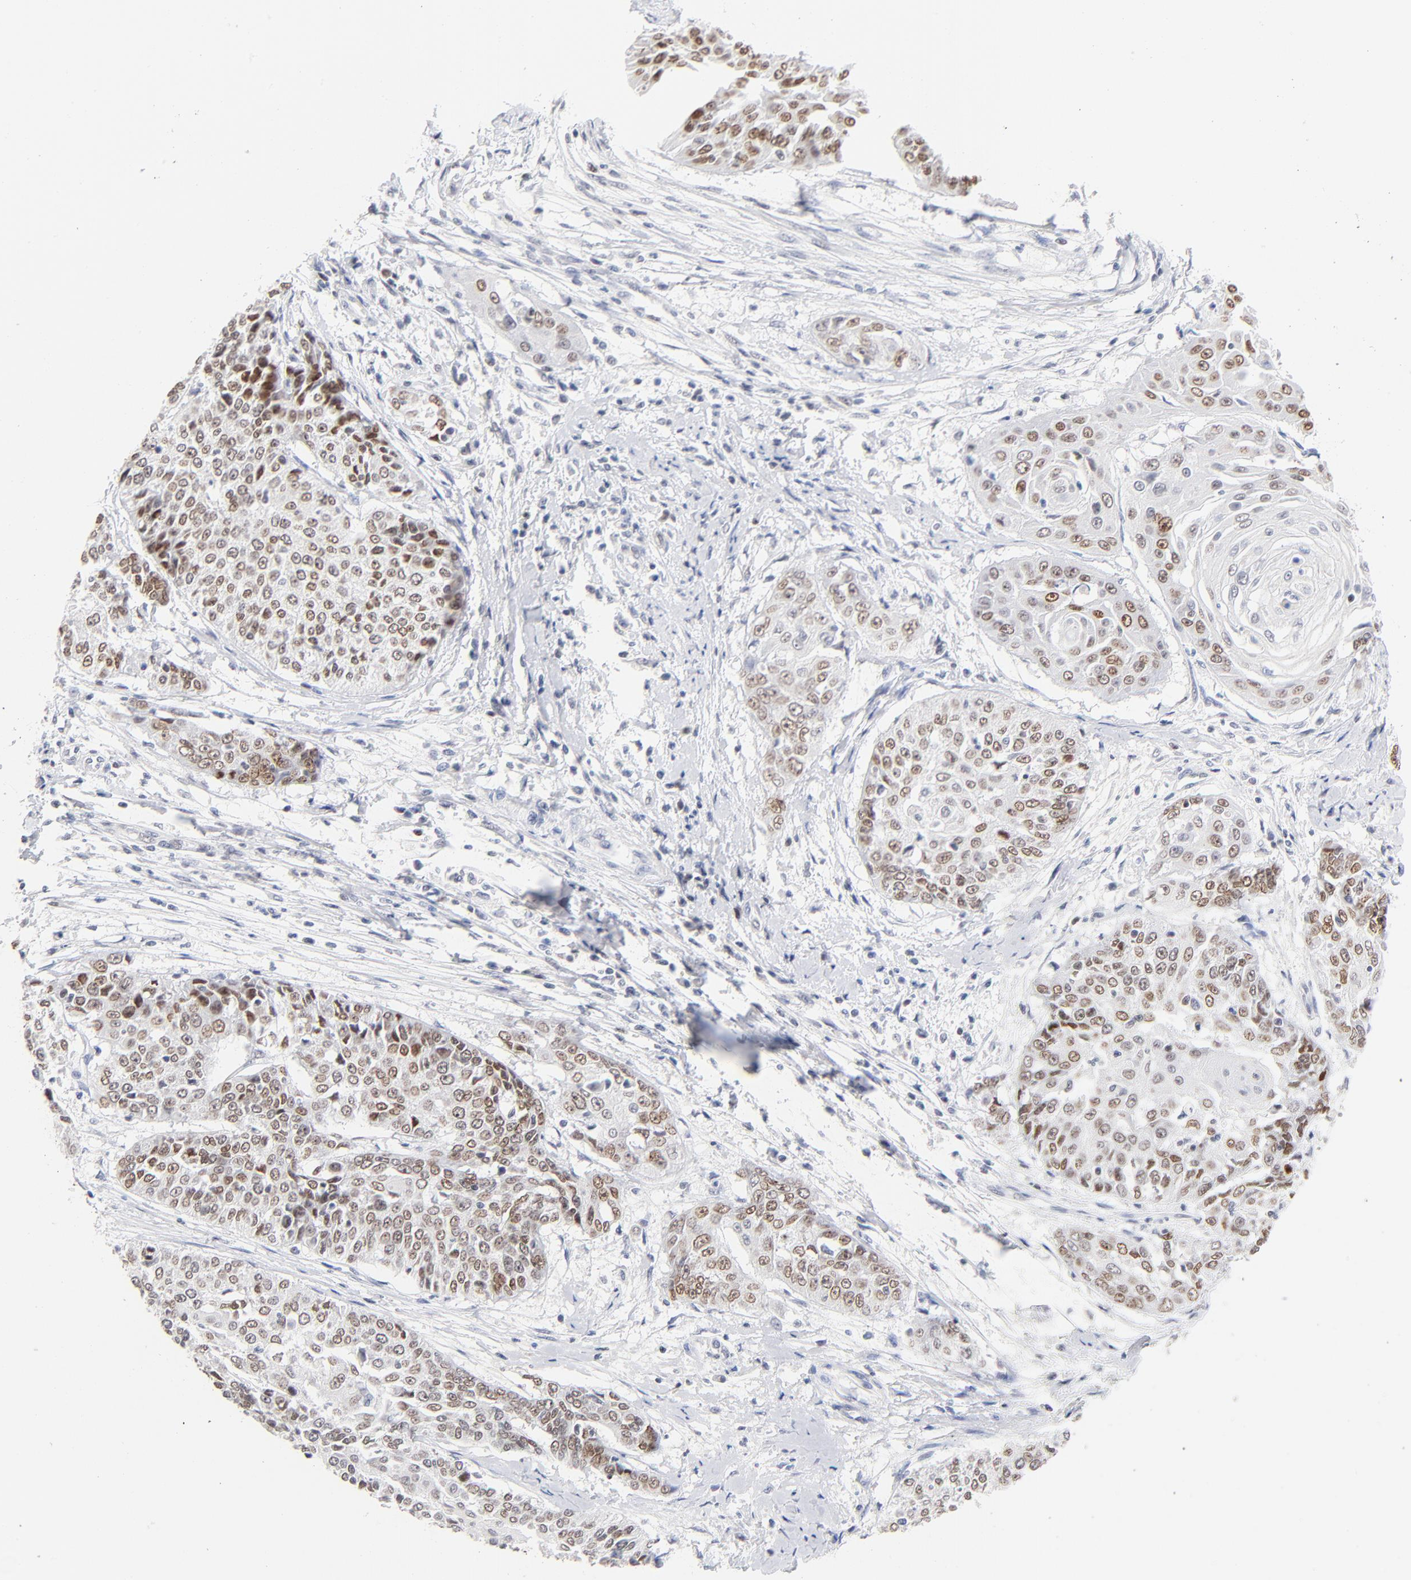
{"staining": {"intensity": "moderate", "quantity": "25%-75%", "location": "nuclear"}, "tissue": "cervical cancer", "cell_type": "Tumor cells", "image_type": "cancer", "snomed": [{"axis": "morphology", "description": "Squamous cell carcinoma, NOS"}, {"axis": "topography", "description": "Cervix"}], "caption": "This is a micrograph of immunohistochemistry staining of cervical cancer (squamous cell carcinoma), which shows moderate positivity in the nuclear of tumor cells.", "gene": "ORC2", "patient": {"sex": "female", "age": 64}}